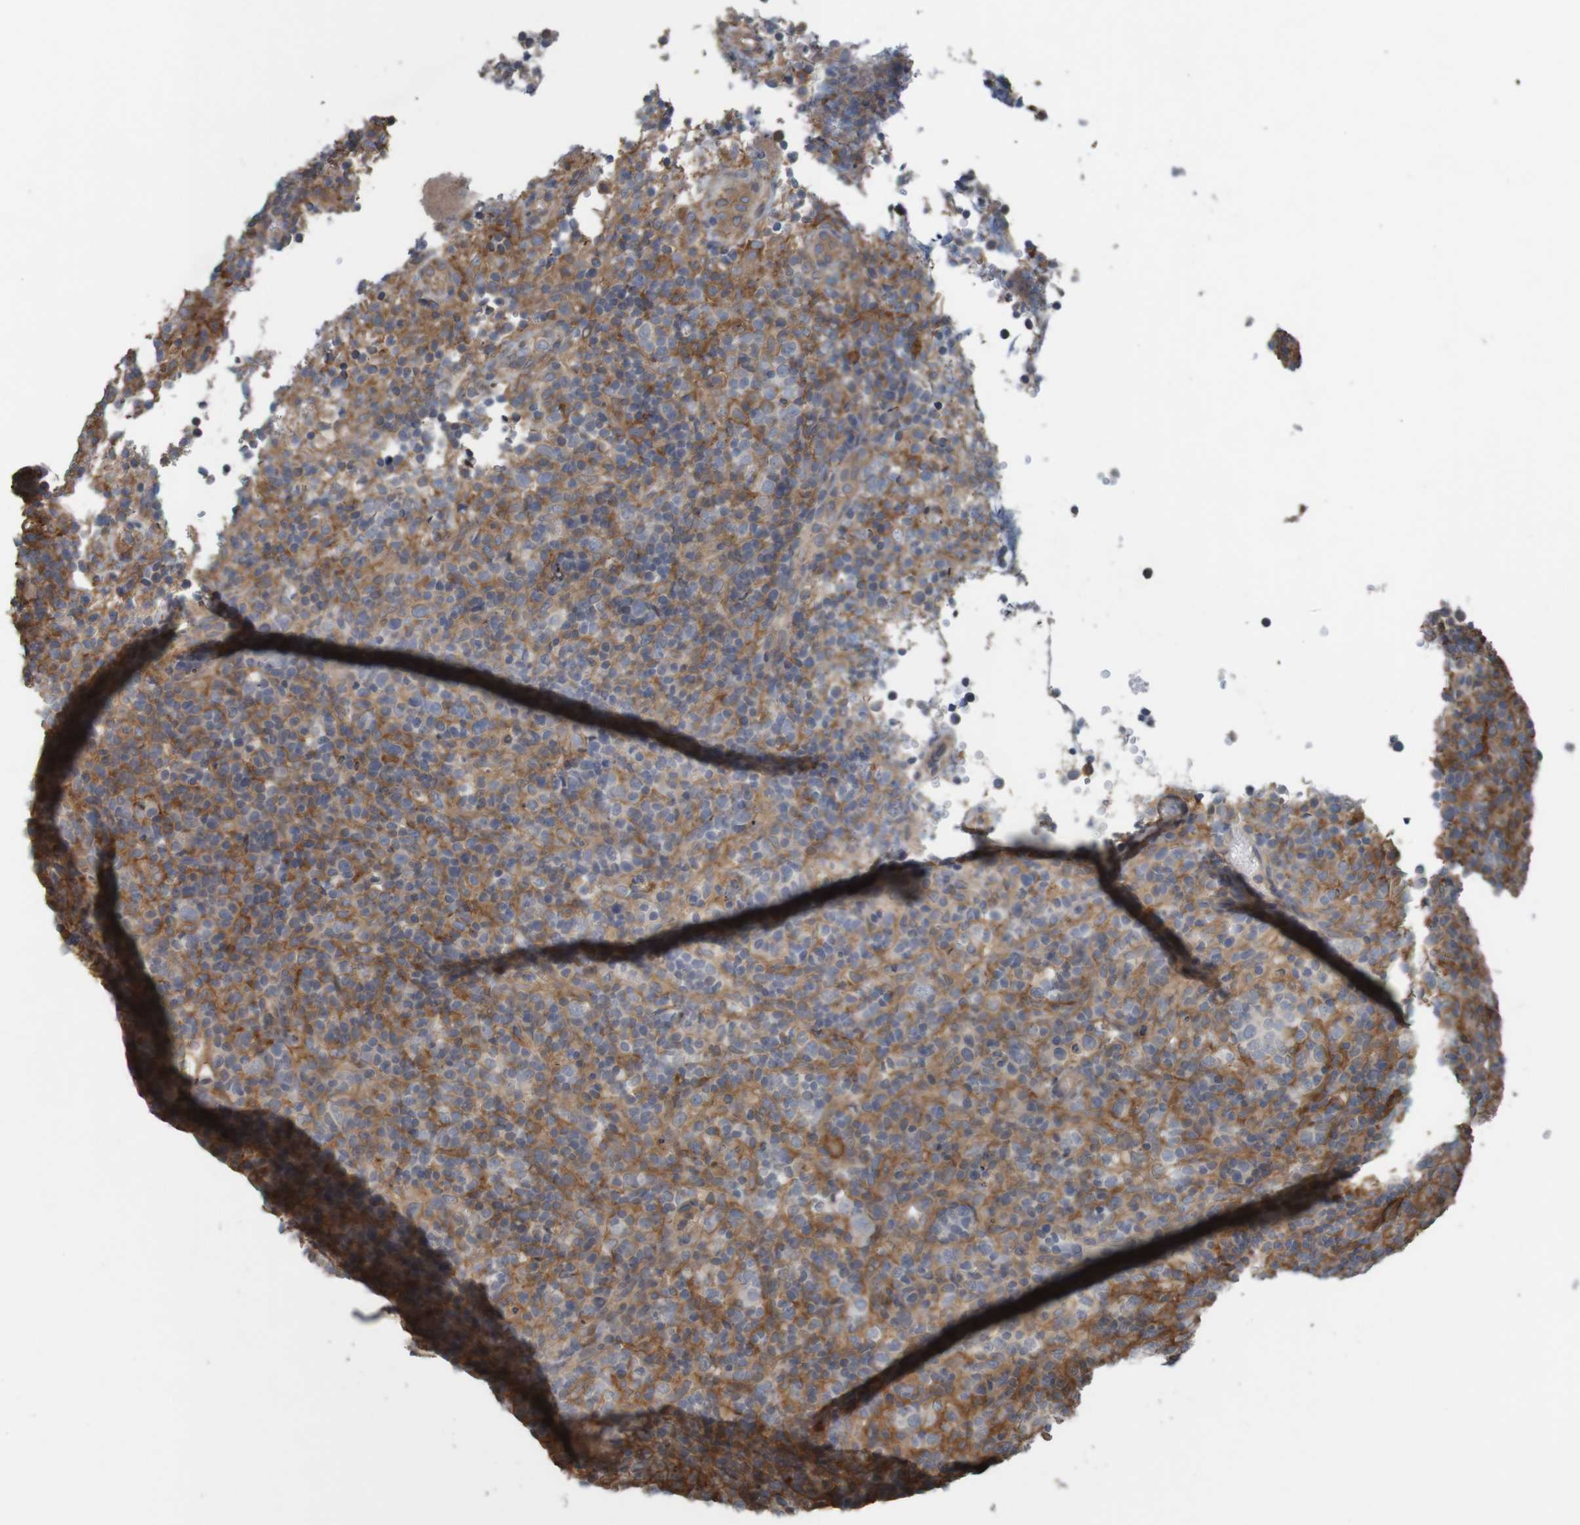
{"staining": {"intensity": "weak", "quantity": ">75%", "location": "cytoplasmic/membranous"}, "tissue": "lymphoma", "cell_type": "Tumor cells", "image_type": "cancer", "snomed": [{"axis": "morphology", "description": "Malignant lymphoma, non-Hodgkin's type, High grade"}, {"axis": "topography", "description": "Lymph node"}], "caption": "There is low levels of weak cytoplasmic/membranous positivity in tumor cells of lymphoma, as demonstrated by immunohistochemical staining (brown color).", "gene": "ARHGEF11", "patient": {"sex": "female", "age": 76}}